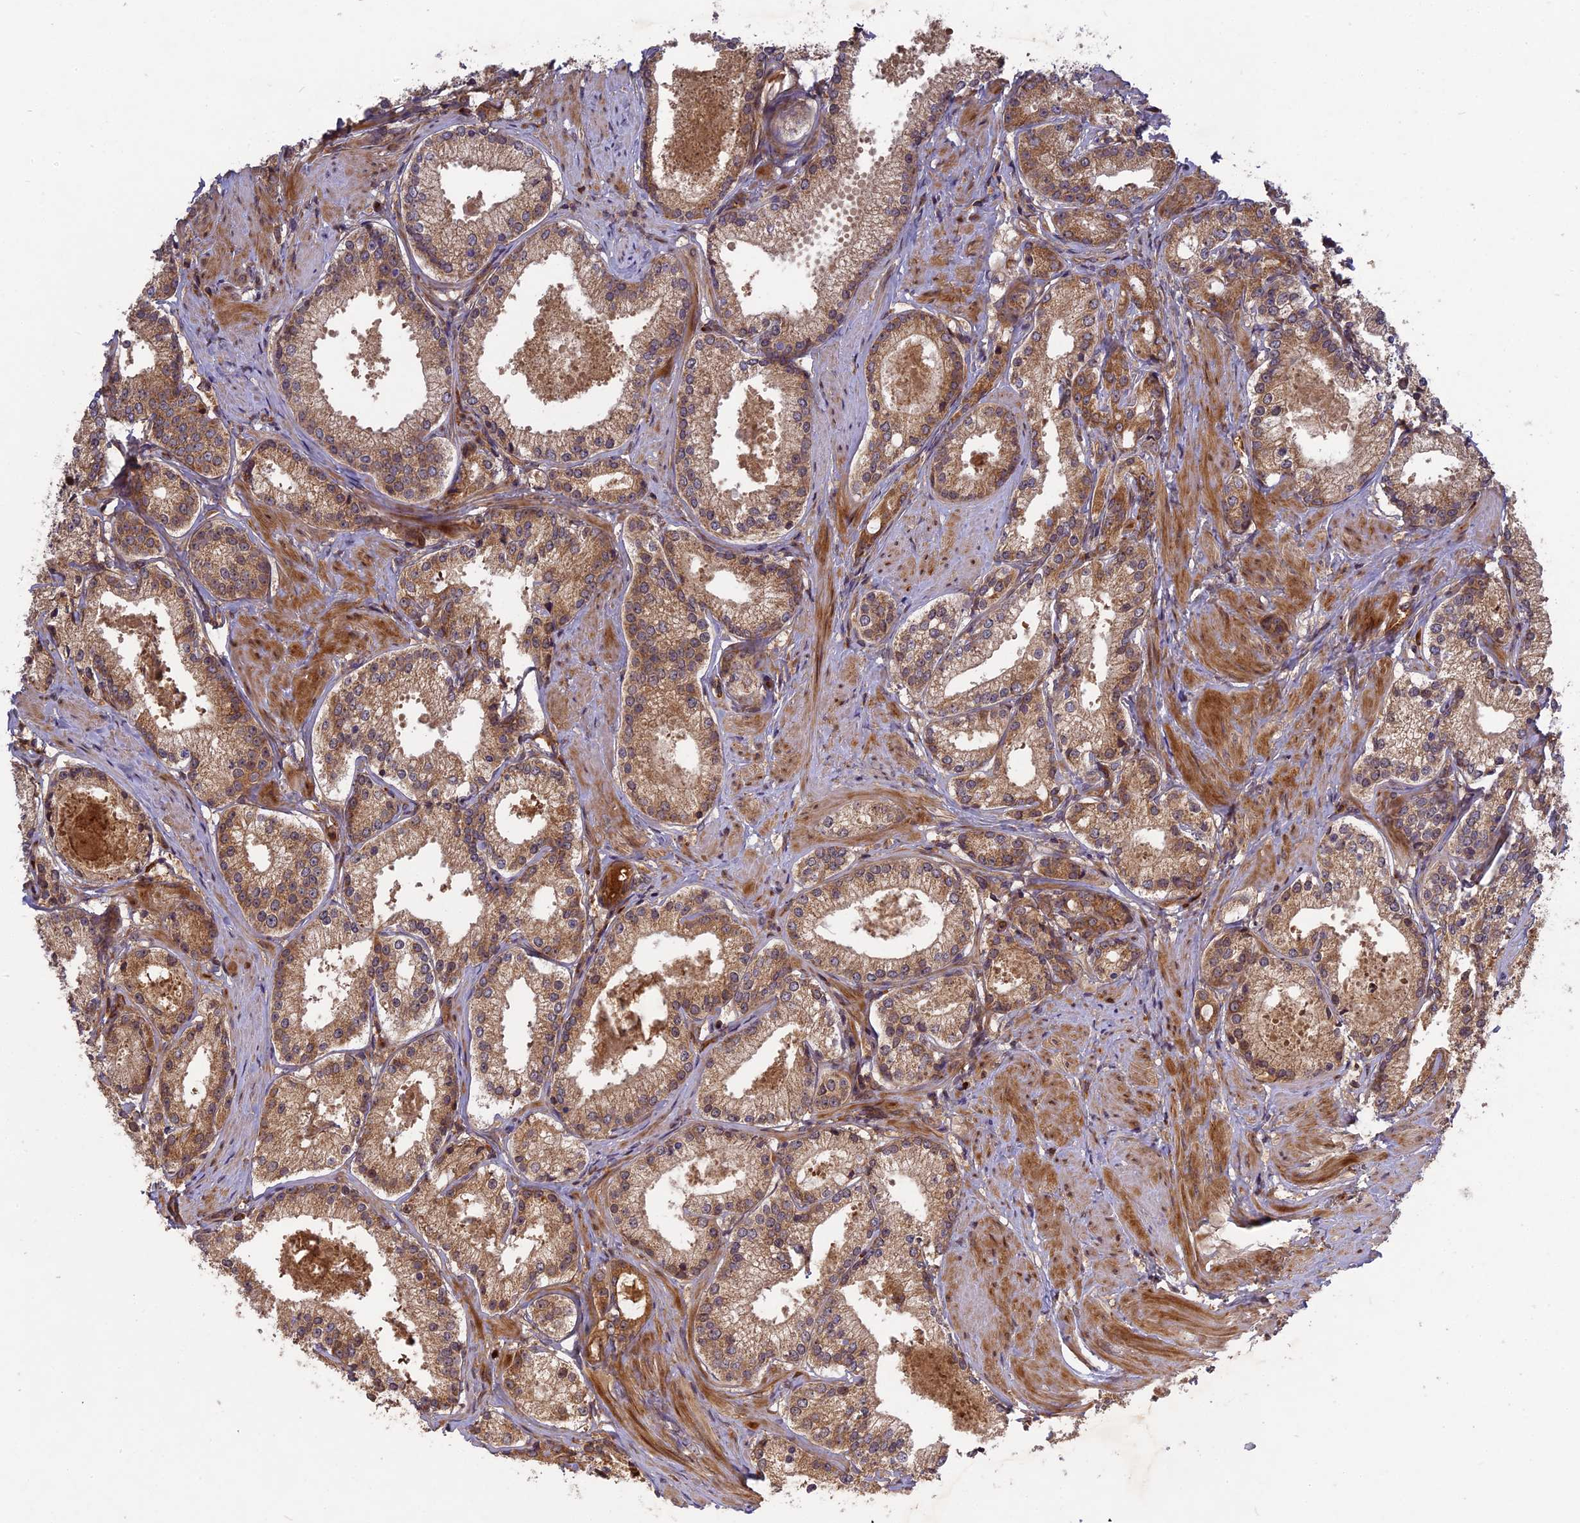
{"staining": {"intensity": "moderate", "quantity": ">75%", "location": "cytoplasmic/membranous"}, "tissue": "prostate cancer", "cell_type": "Tumor cells", "image_type": "cancer", "snomed": [{"axis": "morphology", "description": "Adenocarcinoma, Low grade"}, {"axis": "topography", "description": "Prostate"}], "caption": "Immunohistochemical staining of human prostate cancer shows moderate cytoplasmic/membranous protein staining in about >75% of tumor cells.", "gene": "TMUB2", "patient": {"sex": "male", "age": 57}}